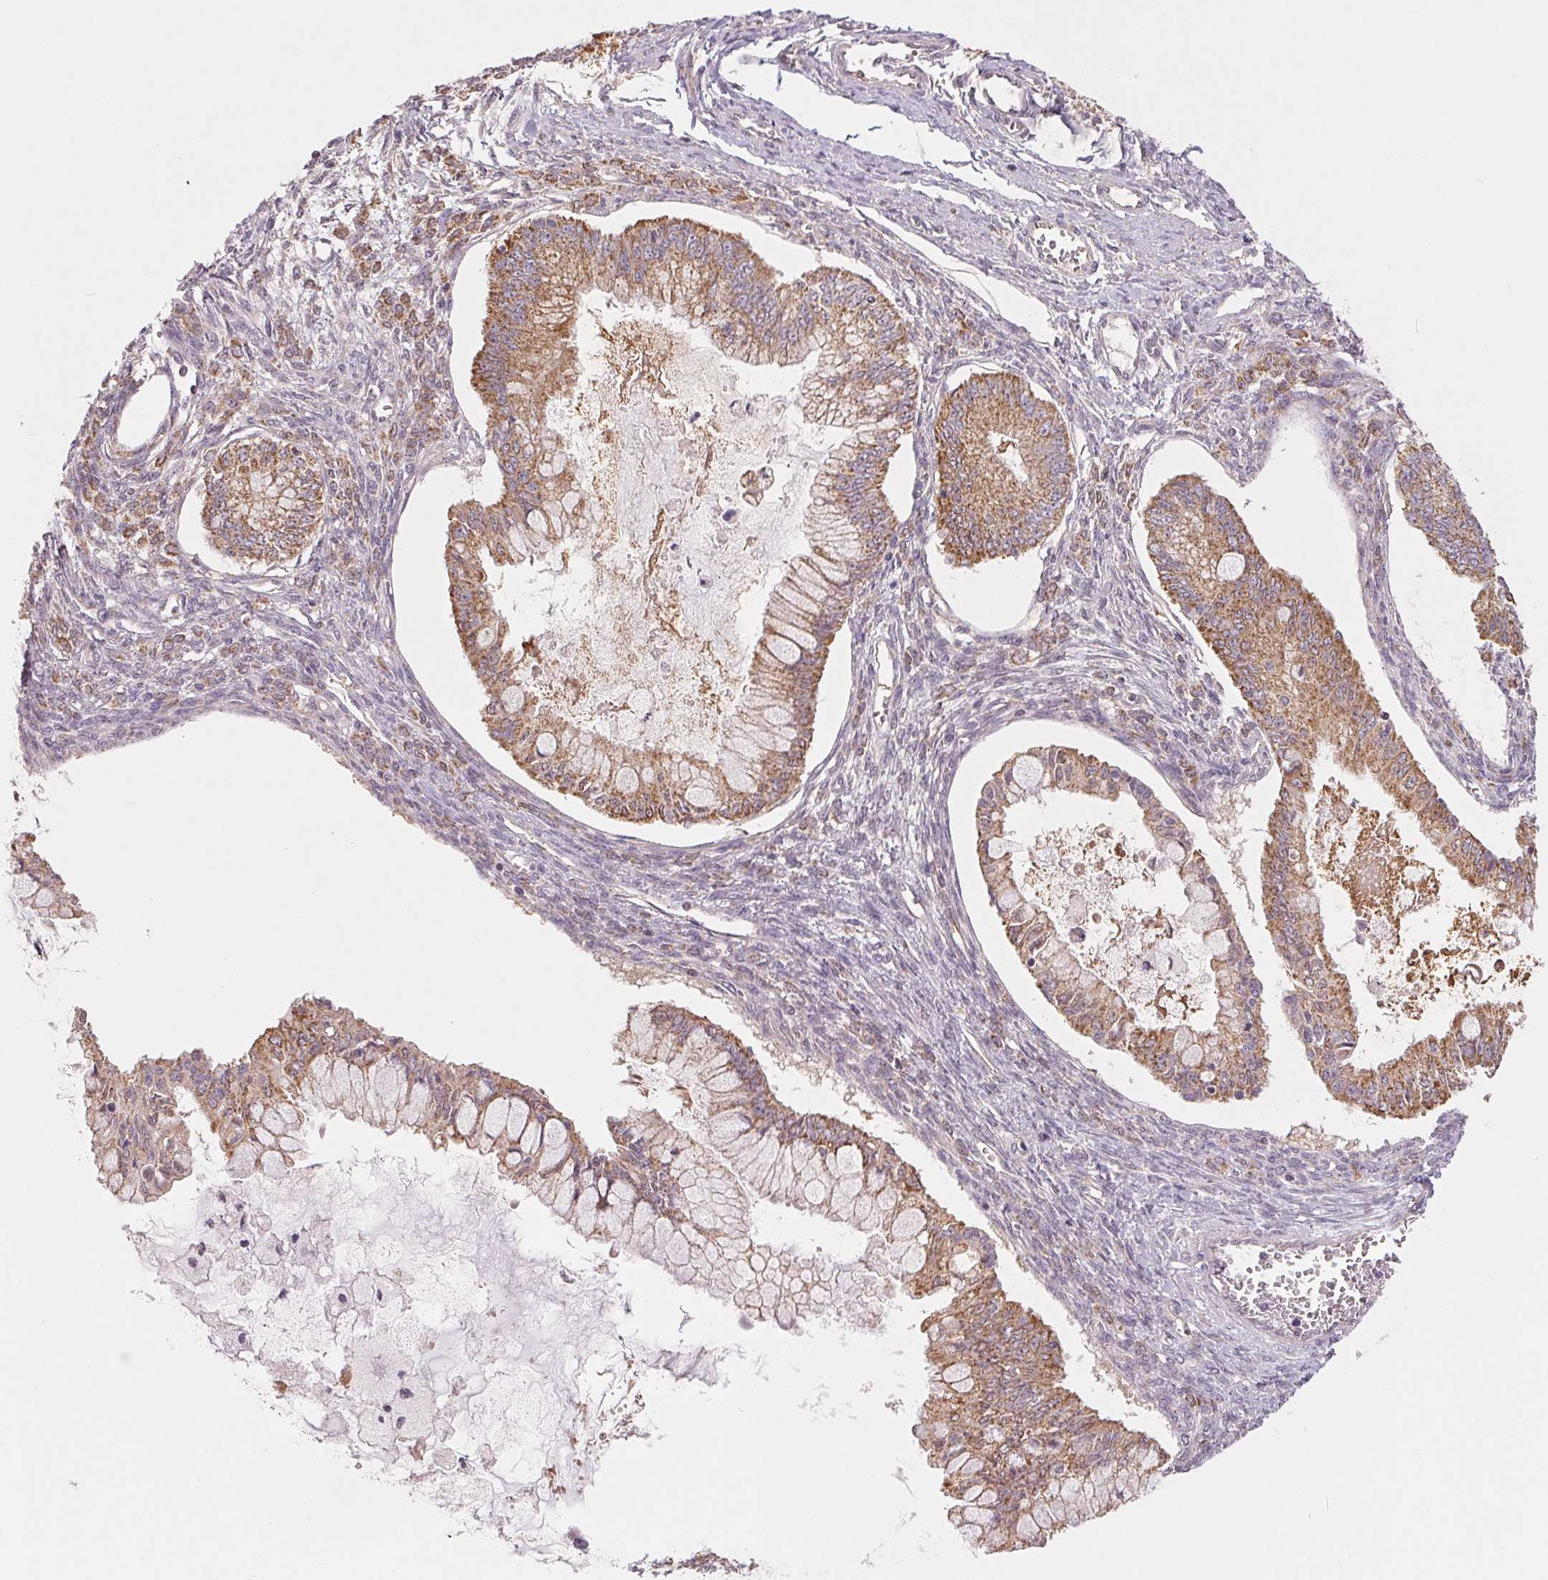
{"staining": {"intensity": "moderate", "quantity": ">75%", "location": "cytoplasmic/membranous"}, "tissue": "ovarian cancer", "cell_type": "Tumor cells", "image_type": "cancer", "snomed": [{"axis": "morphology", "description": "Cystadenocarcinoma, mucinous, NOS"}, {"axis": "topography", "description": "Ovary"}], "caption": "High-power microscopy captured an immunohistochemistry (IHC) histopathology image of ovarian cancer (mucinous cystadenocarcinoma), revealing moderate cytoplasmic/membranous positivity in about >75% of tumor cells. (DAB = brown stain, brightfield microscopy at high magnification).", "gene": "MAP3K5", "patient": {"sex": "female", "age": 34}}